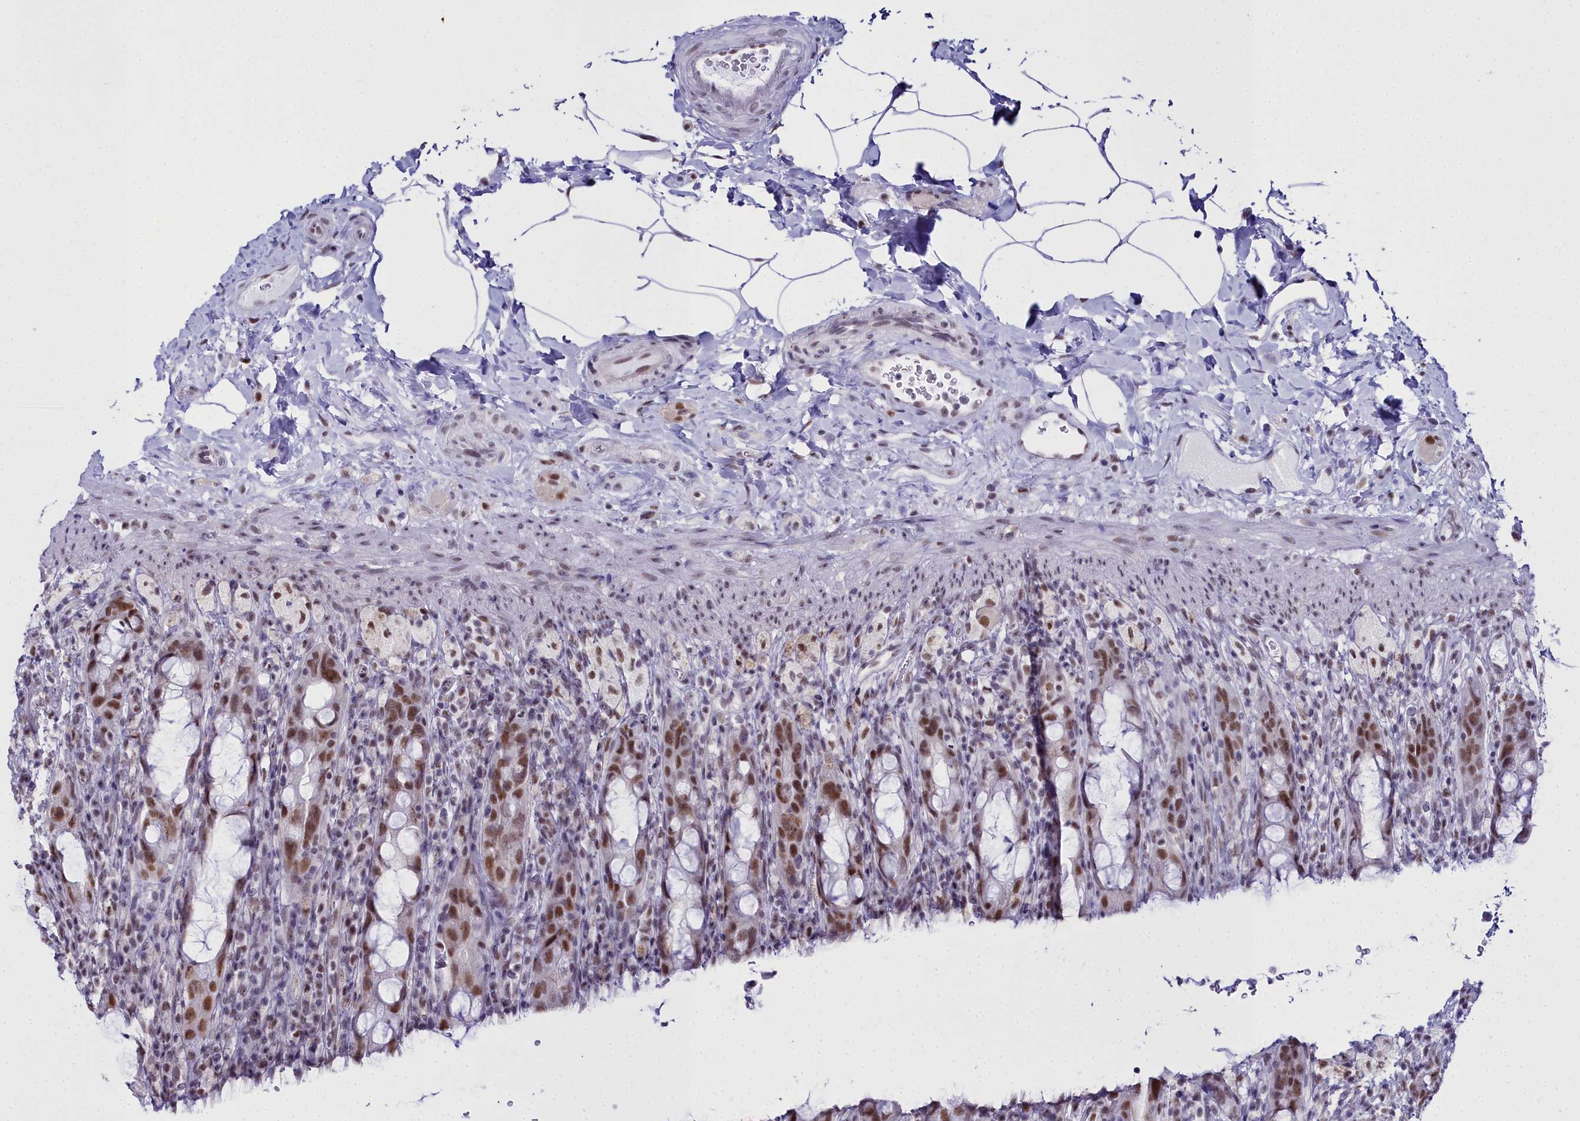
{"staining": {"intensity": "moderate", "quantity": ">75%", "location": "nuclear"}, "tissue": "rectum", "cell_type": "Glandular cells", "image_type": "normal", "snomed": [{"axis": "morphology", "description": "Normal tissue, NOS"}, {"axis": "topography", "description": "Rectum"}], "caption": "Glandular cells demonstrate medium levels of moderate nuclear staining in approximately >75% of cells in unremarkable human rectum.", "gene": "RBM12", "patient": {"sex": "male", "age": 44}}